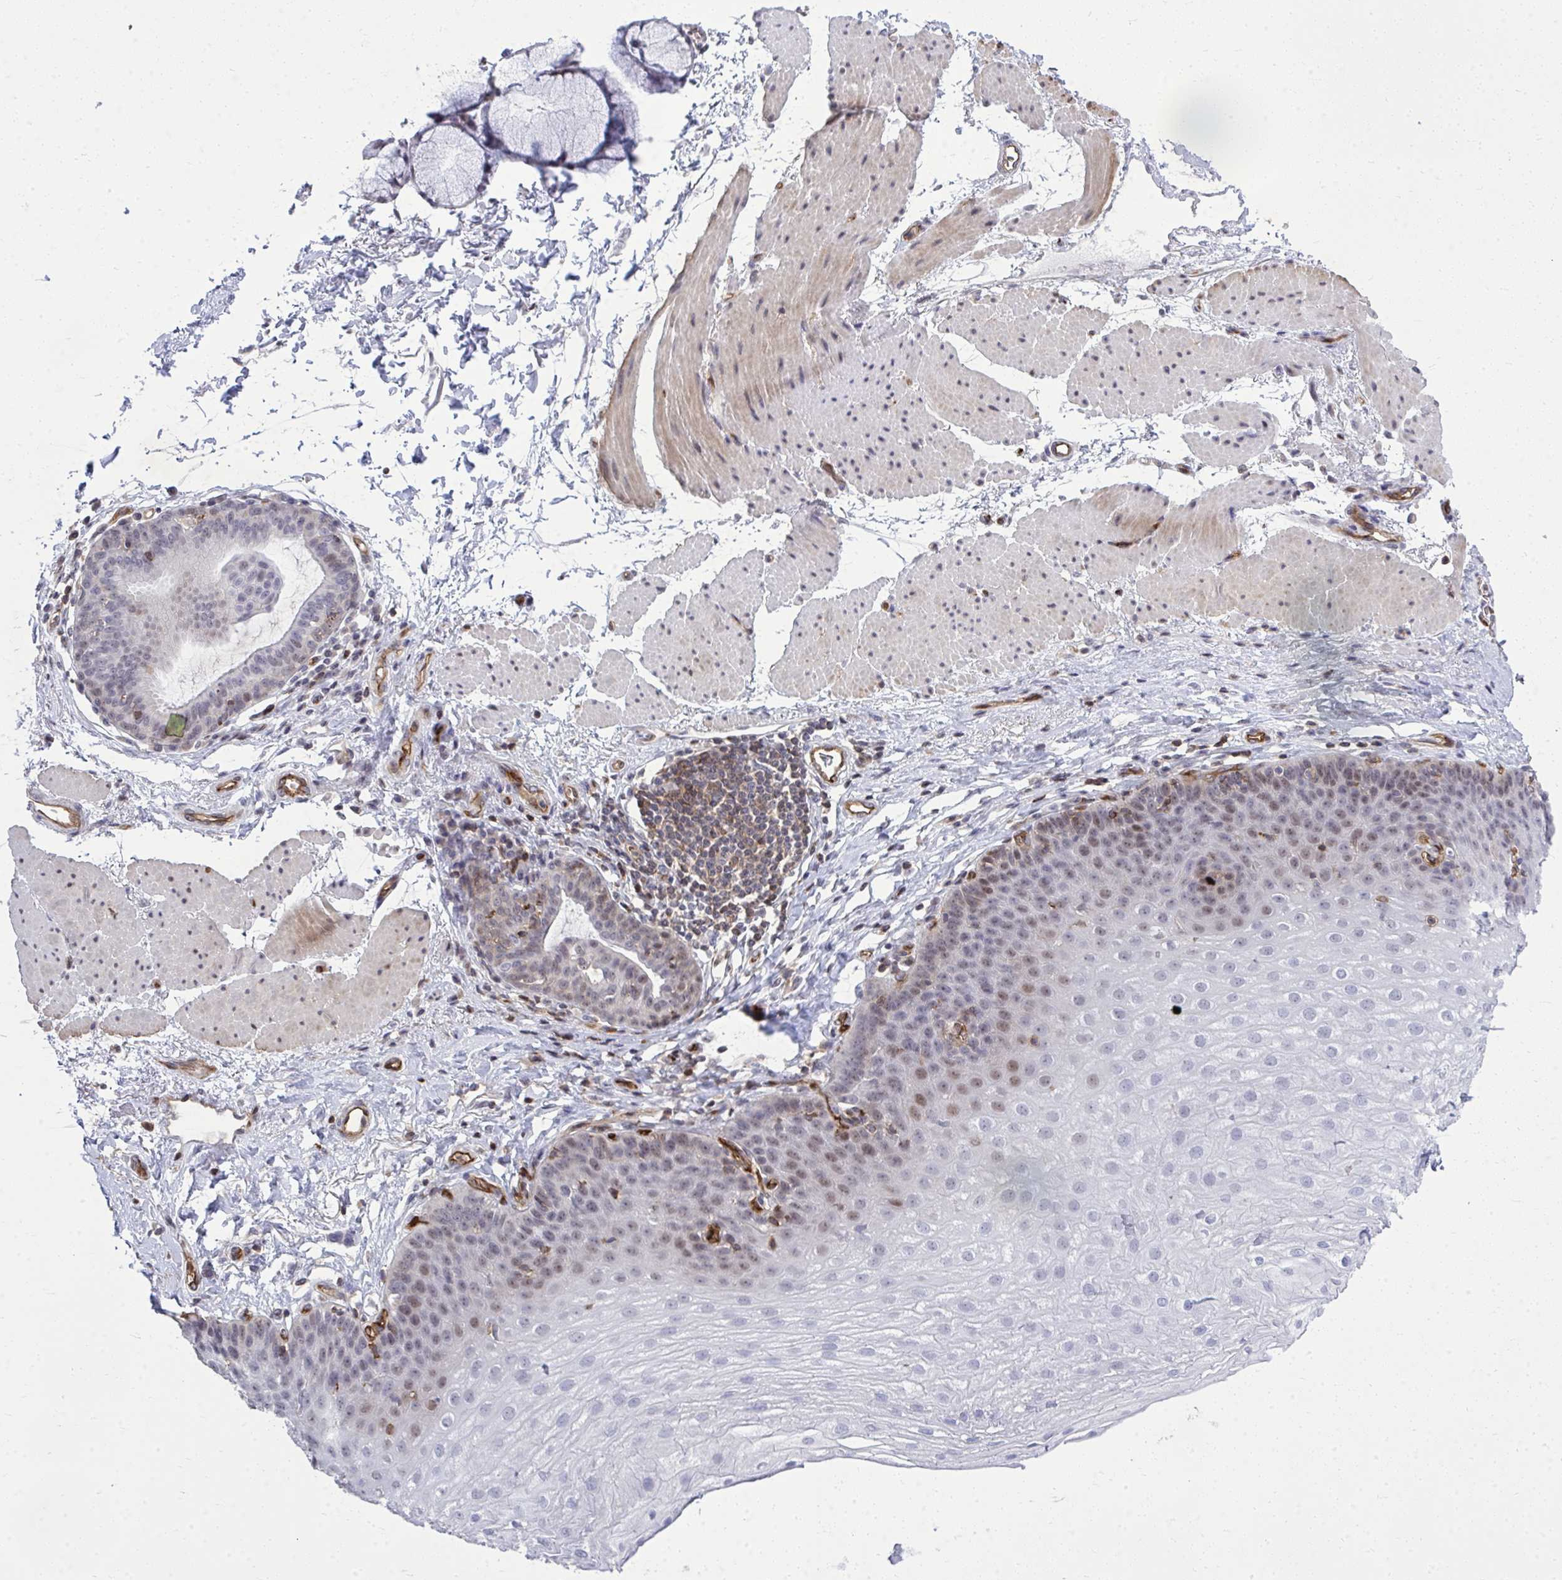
{"staining": {"intensity": "weak", "quantity": "<25%", "location": "nuclear"}, "tissue": "esophagus", "cell_type": "Squamous epithelial cells", "image_type": "normal", "snomed": [{"axis": "morphology", "description": "Normal tissue, NOS"}, {"axis": "topography", "description": "Esophagus"}], "caption": "Immunohistochemistry of normal human esophagus exhibits no staining in squamous epithelial cells.", "gene": "FOXN3", "patient": {"sex": "female", "age": 81}}